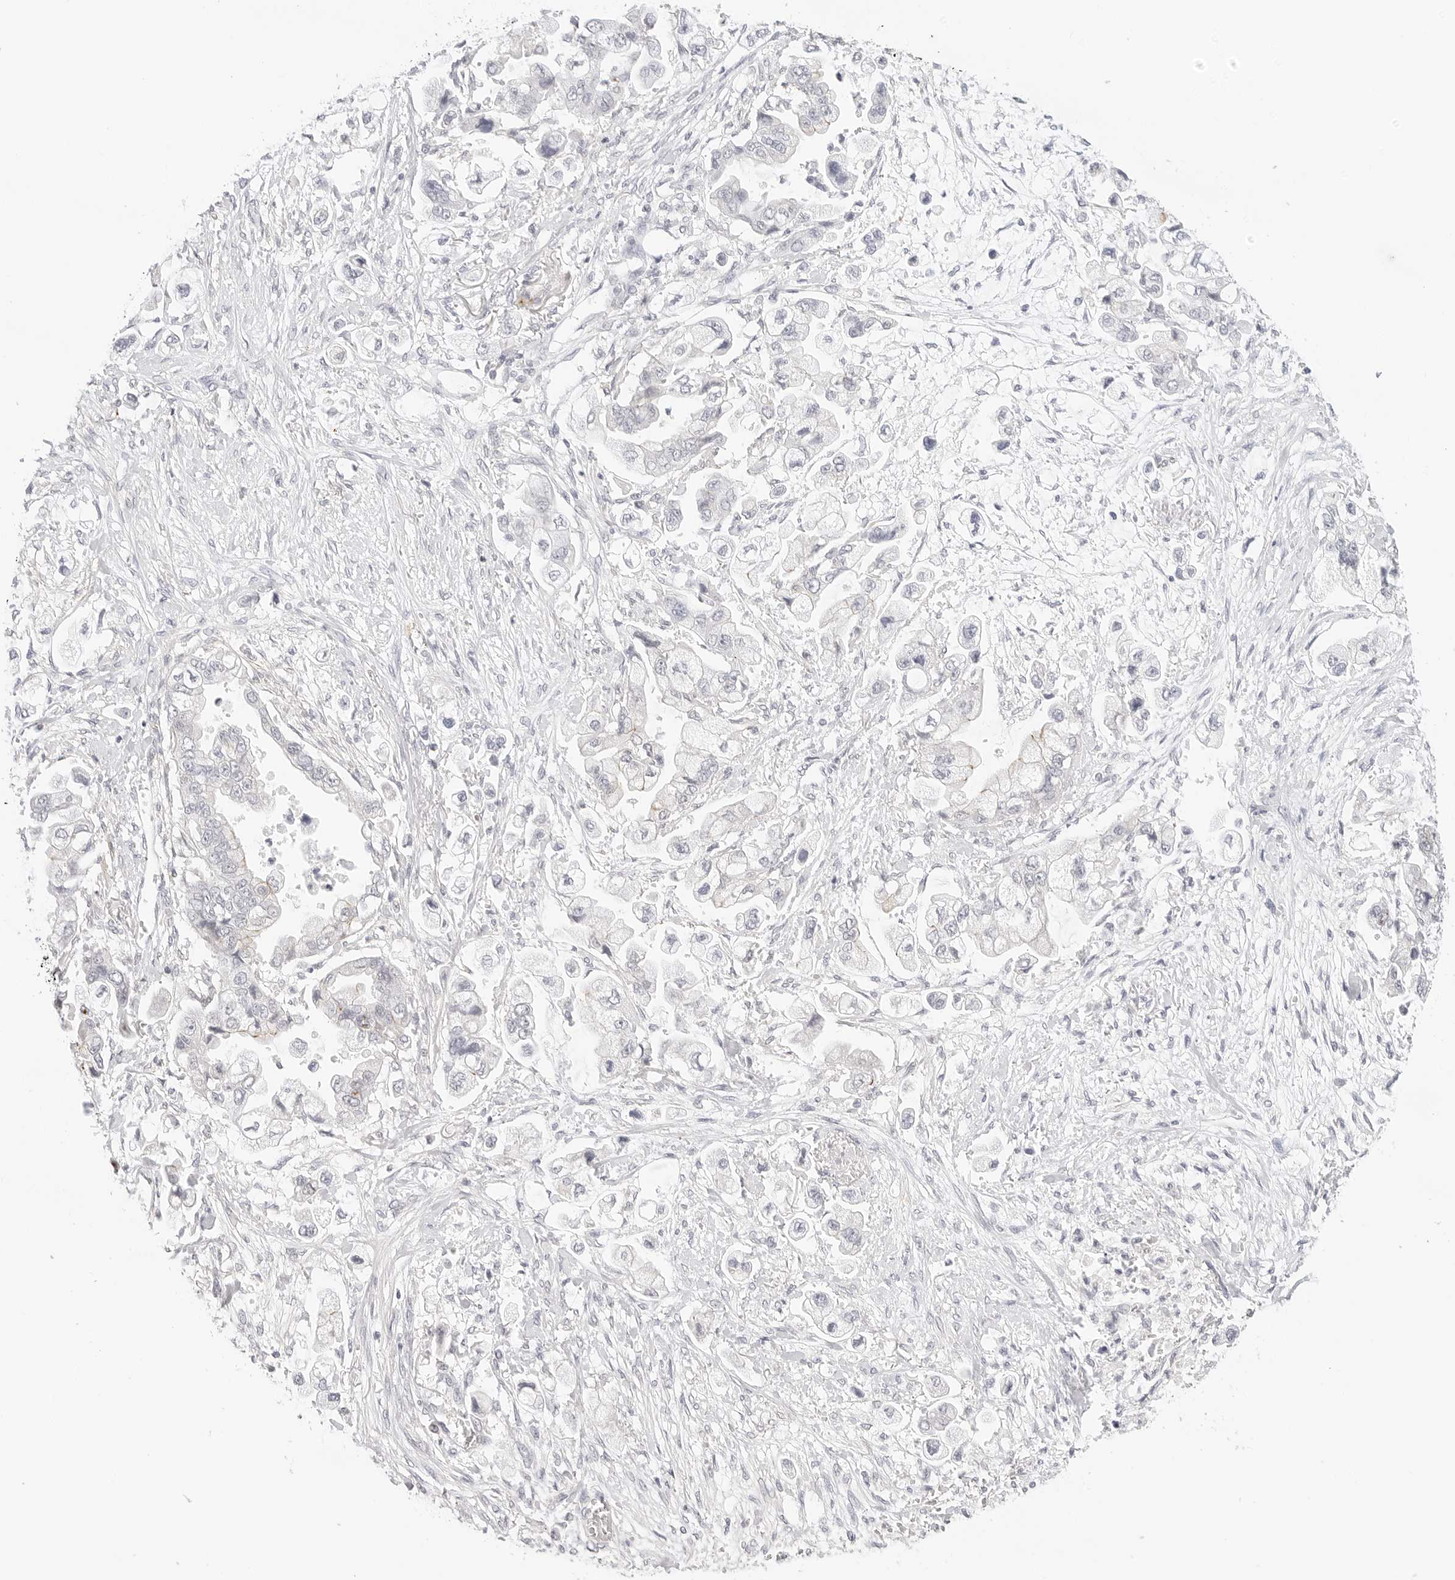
{"staining": {"intensity": "negative", "quantity": "none", "location": "none"}, "tissue": "stomach cancer", "cell_type": "Tumor cells", "image_type": "cancer", "snomed": [{"axis": "morphology", "description": "Adenocarcinoma, NOS"}, {"axis": "topography", "description": "Stomach"}], "caption": "Tumor cells show no significant protein expression in stomach adenocarcinoma.", "gene": "PCDH19", "patient": {"sex": "male", "age": 62}}